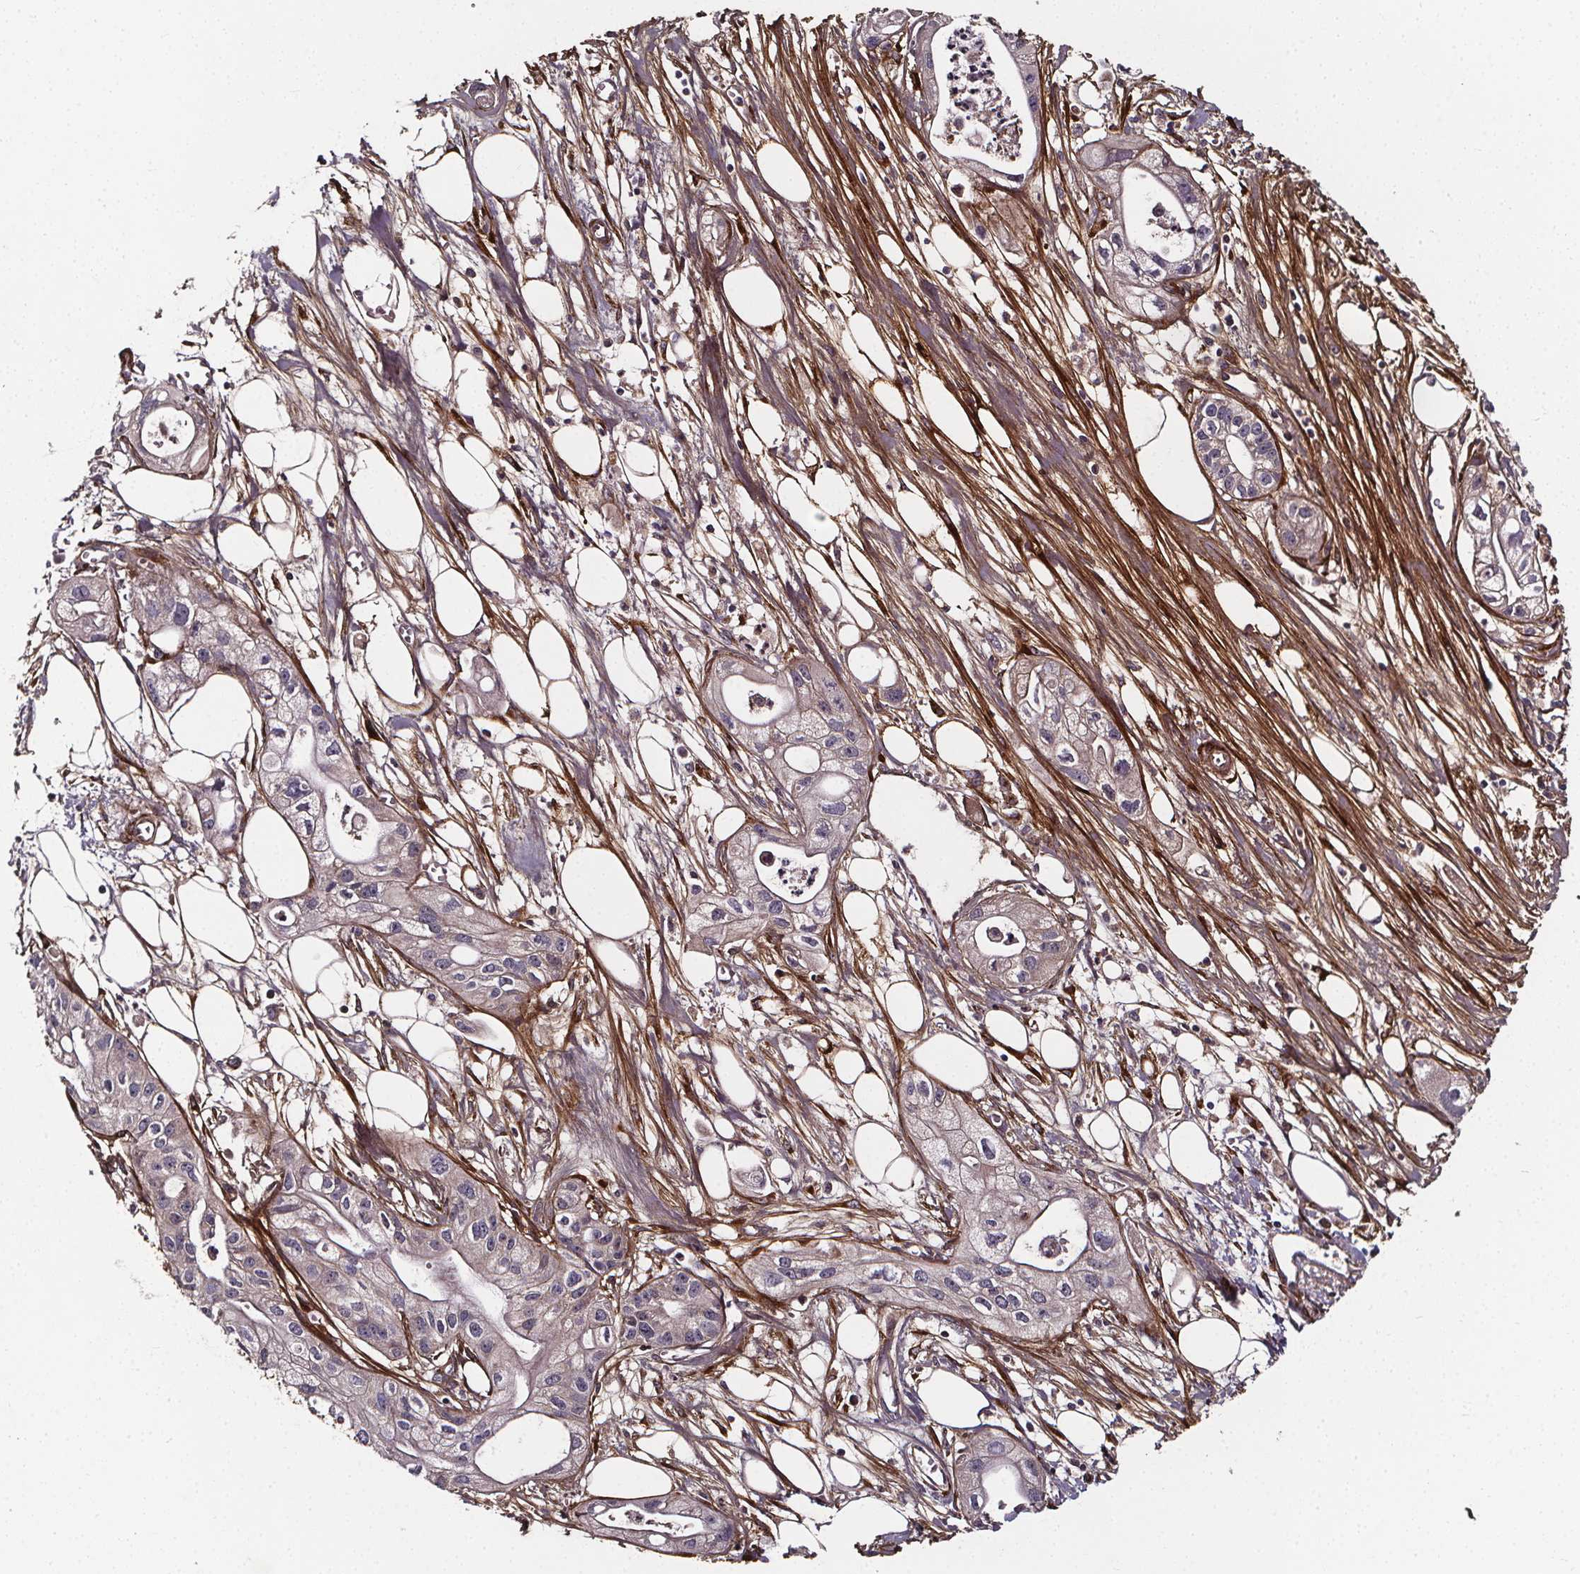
{"staining": {"intensity": "negative", "quantity": "none", "location": "none"}, "tissue": "pancreatic cancer", "cell_type": "Tumor cells", "image_type": "cancer", "snomed": [{"axis": "morphology", "description": "Adenocarcinoma, NOS"}, {"axis": "topography", "description": "Pancreas"}], "caption": "Immunohistochemical staining of human pancreatic cancer (adenocarcinoma) exhibits no significant staining in tumor cells.", "gene": "AEBP1", "patient": {"sex": "male", "age": 70}}